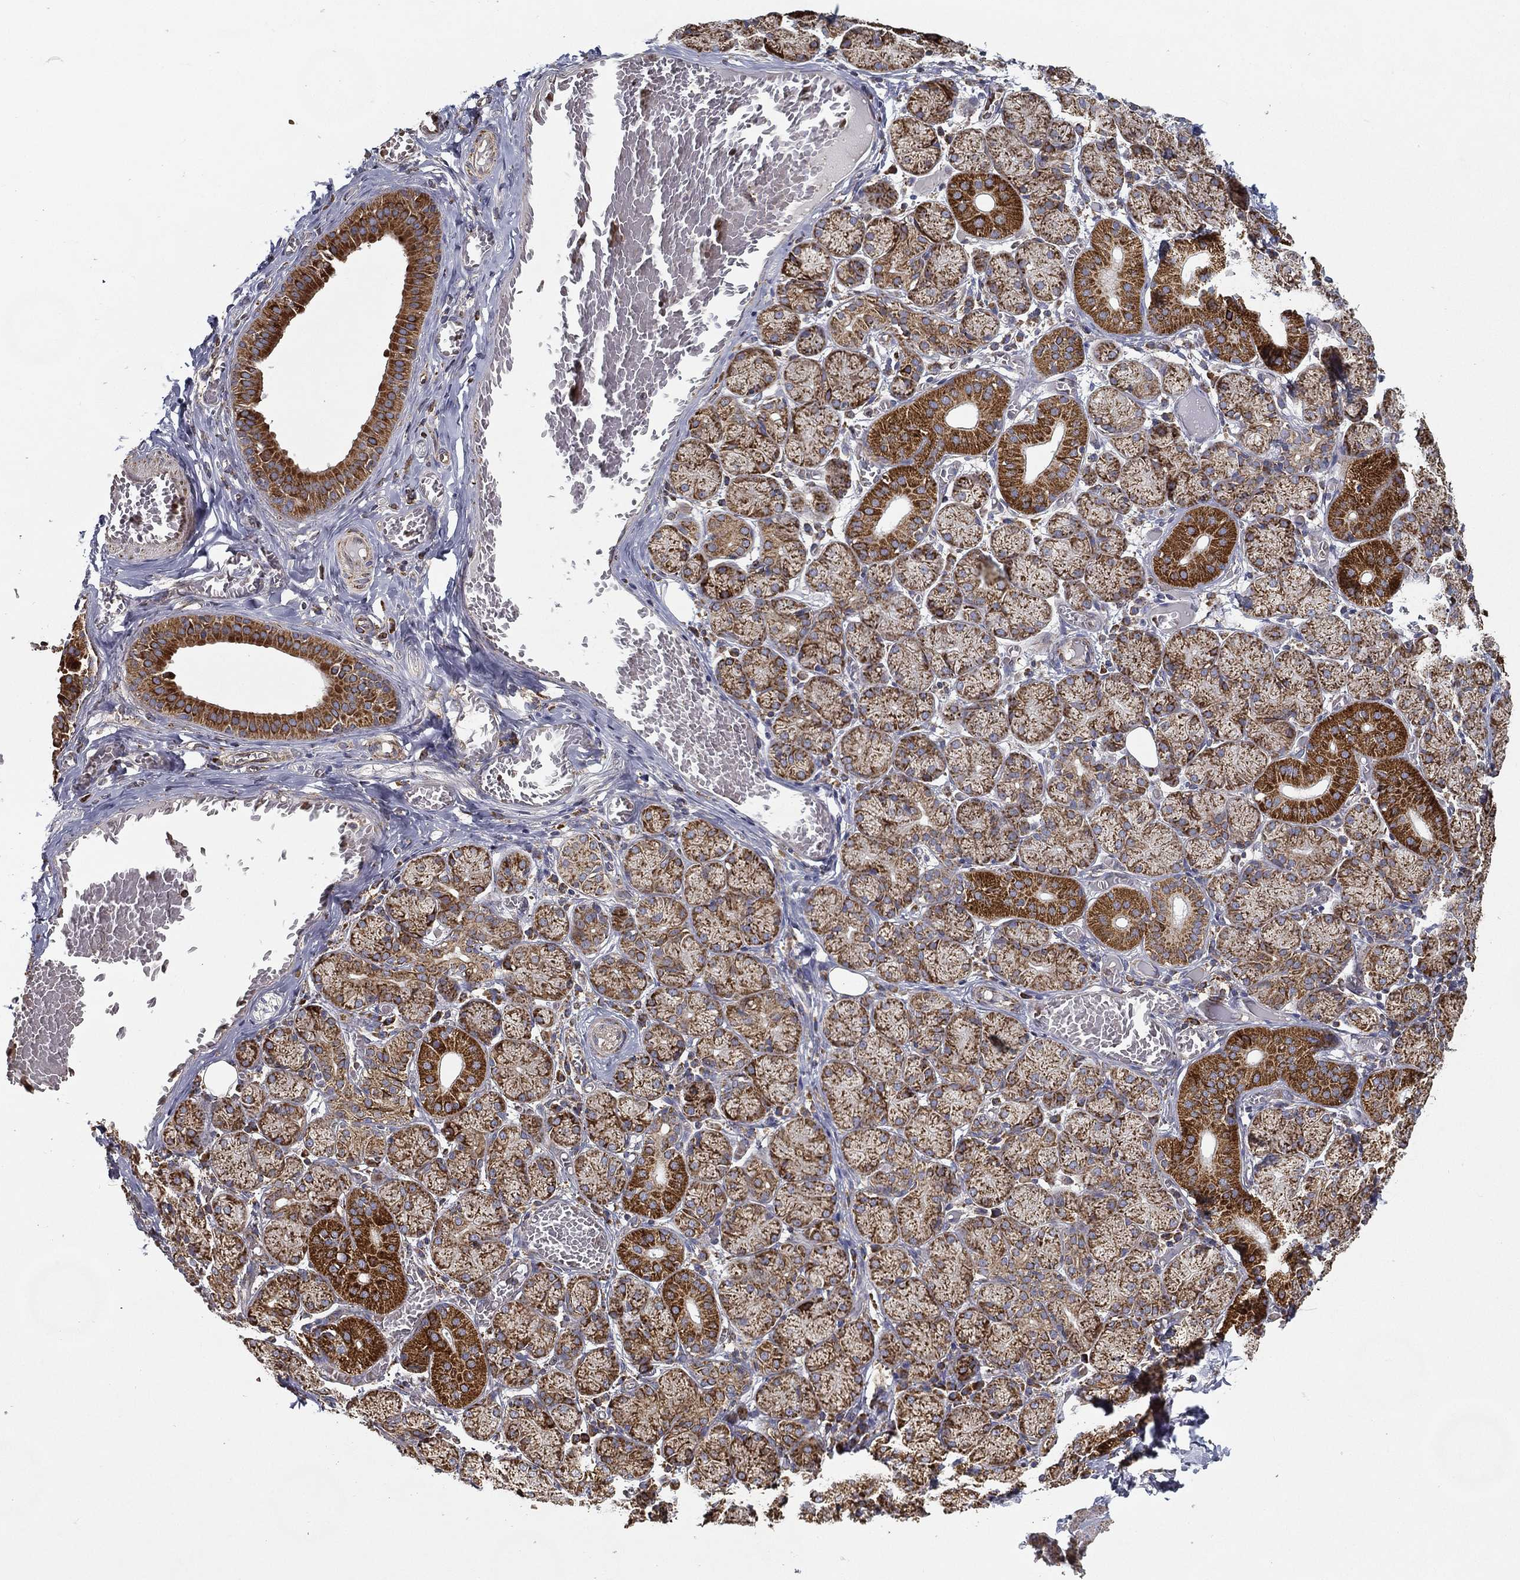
{"staining": {"intensity": "strong", "quantity": ">75%", "location": "cytoplasmic/membranous"}, "tissue": "salivary gland", "cell_type": "Glandular cells", "image_type": "normal", "snomed": [{"axis": "morphology", "description": "Normal tissue, NOS"}, {"axis": "topography", "description": "Salivary gland"}, {"axis": "topography", "description": "Peripheral nerve tissue"}], "caption": "Immunohistochemistry (IHC) of normal salivary gland displays high levels of strong cytoplasmic/membranous positivity in about >75% of glandular cells. The protein is shown in brown color, while the nuclei are stained blue.", "gene": "MT", "patient": {"sex": "female", "age": 24}}